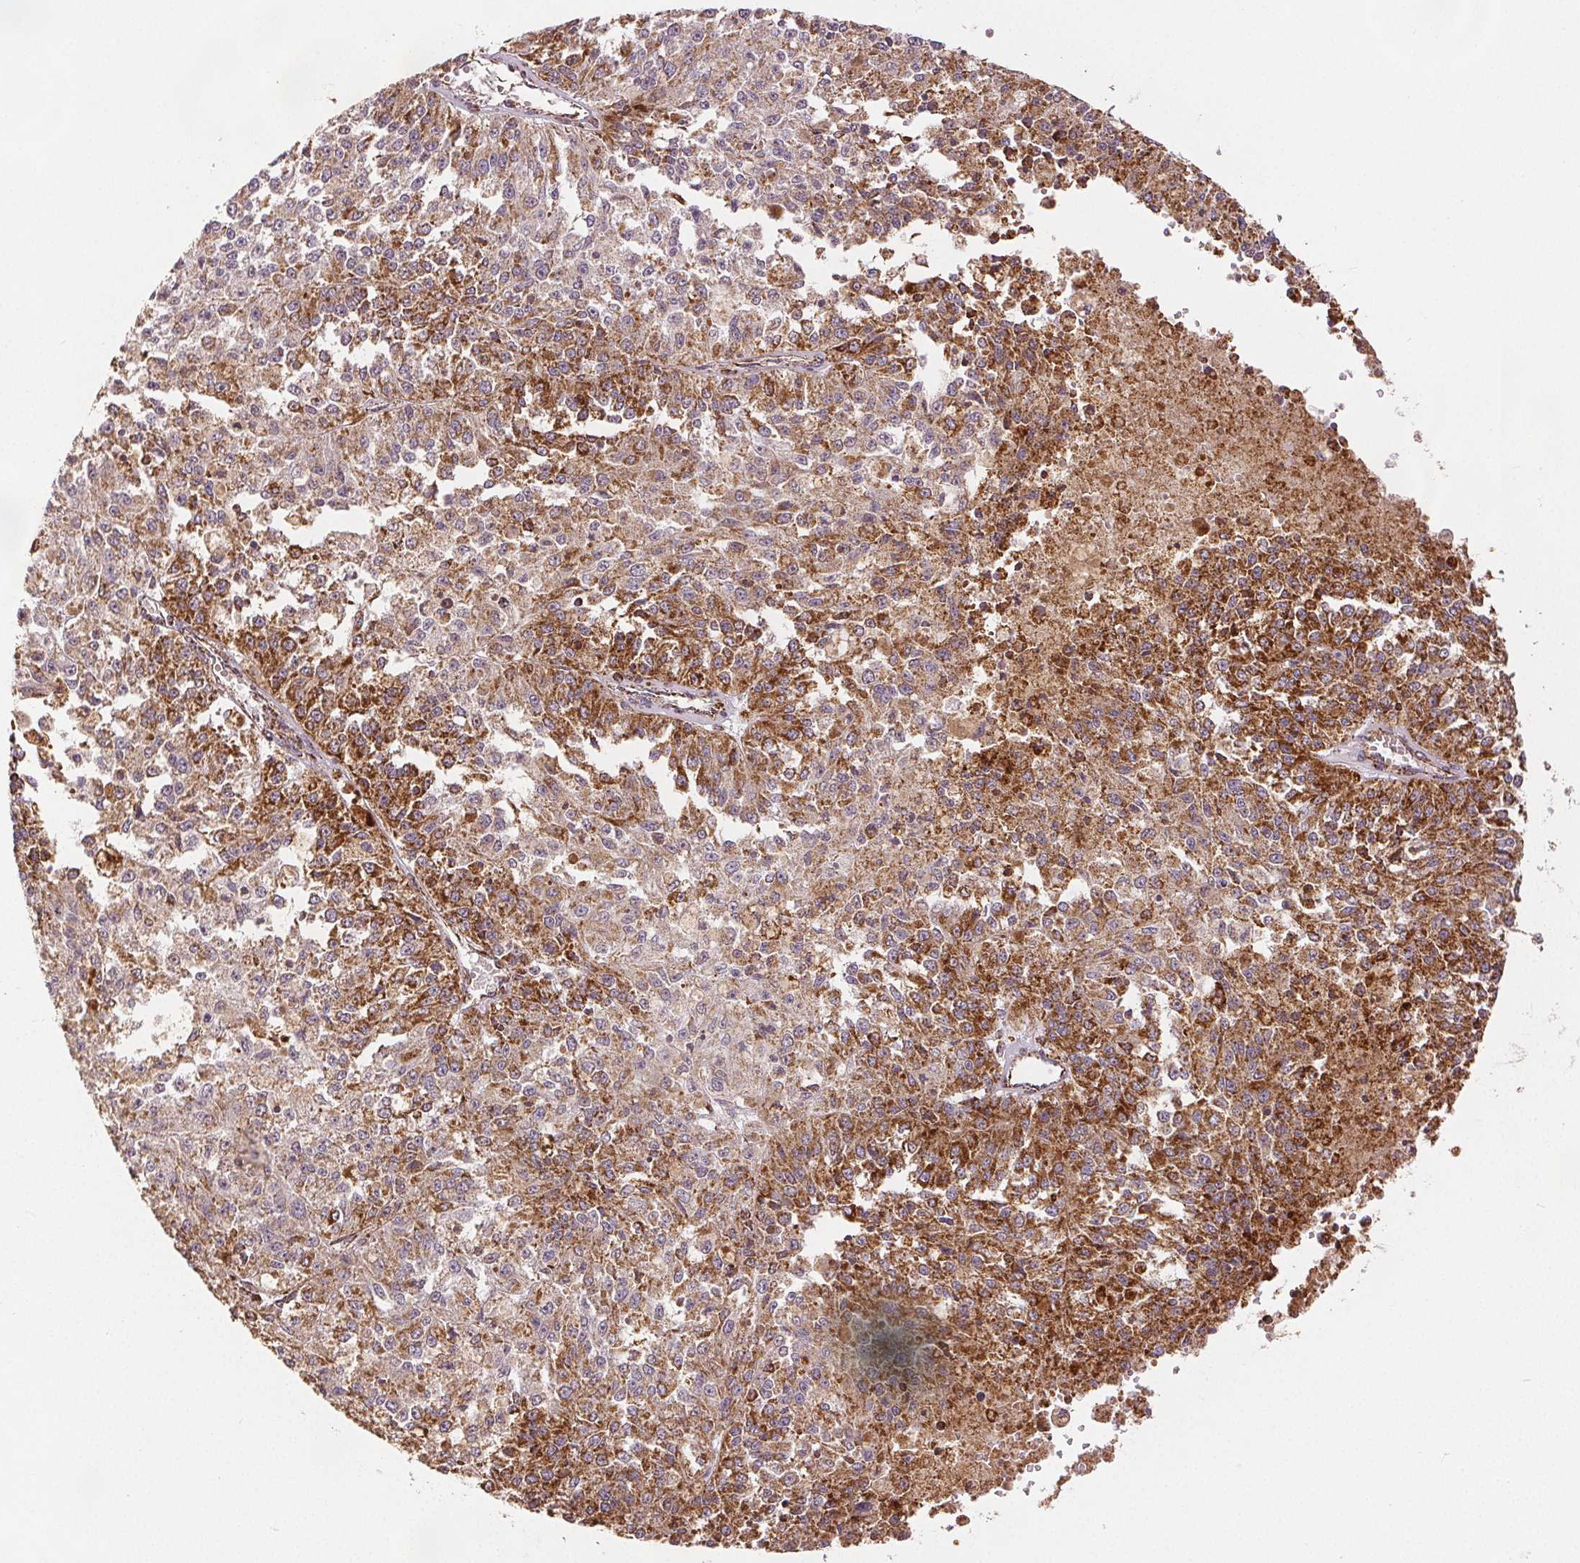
{"staining": {"intensity": "strong", "quantity": "25%-75%", "location": "cytoplasmic/membranous"}, "tissue": "melanoma", "cell_type": "Tumor cells", "image_type": "cancer", "snomed": [{"axis": "morphology", "description": "Malignant melanoma, Metastatic site"}, {"axis": "topography", "description": "Lymph node"}], "caption": "Immunohistochemical staining of melanoma demonstrates high levels of strong cytoplasmic/membranous expression in about 25%-75% of tumor cells.", "gene": "SDHB", "patient": {"sex": "female", "age": 64}}